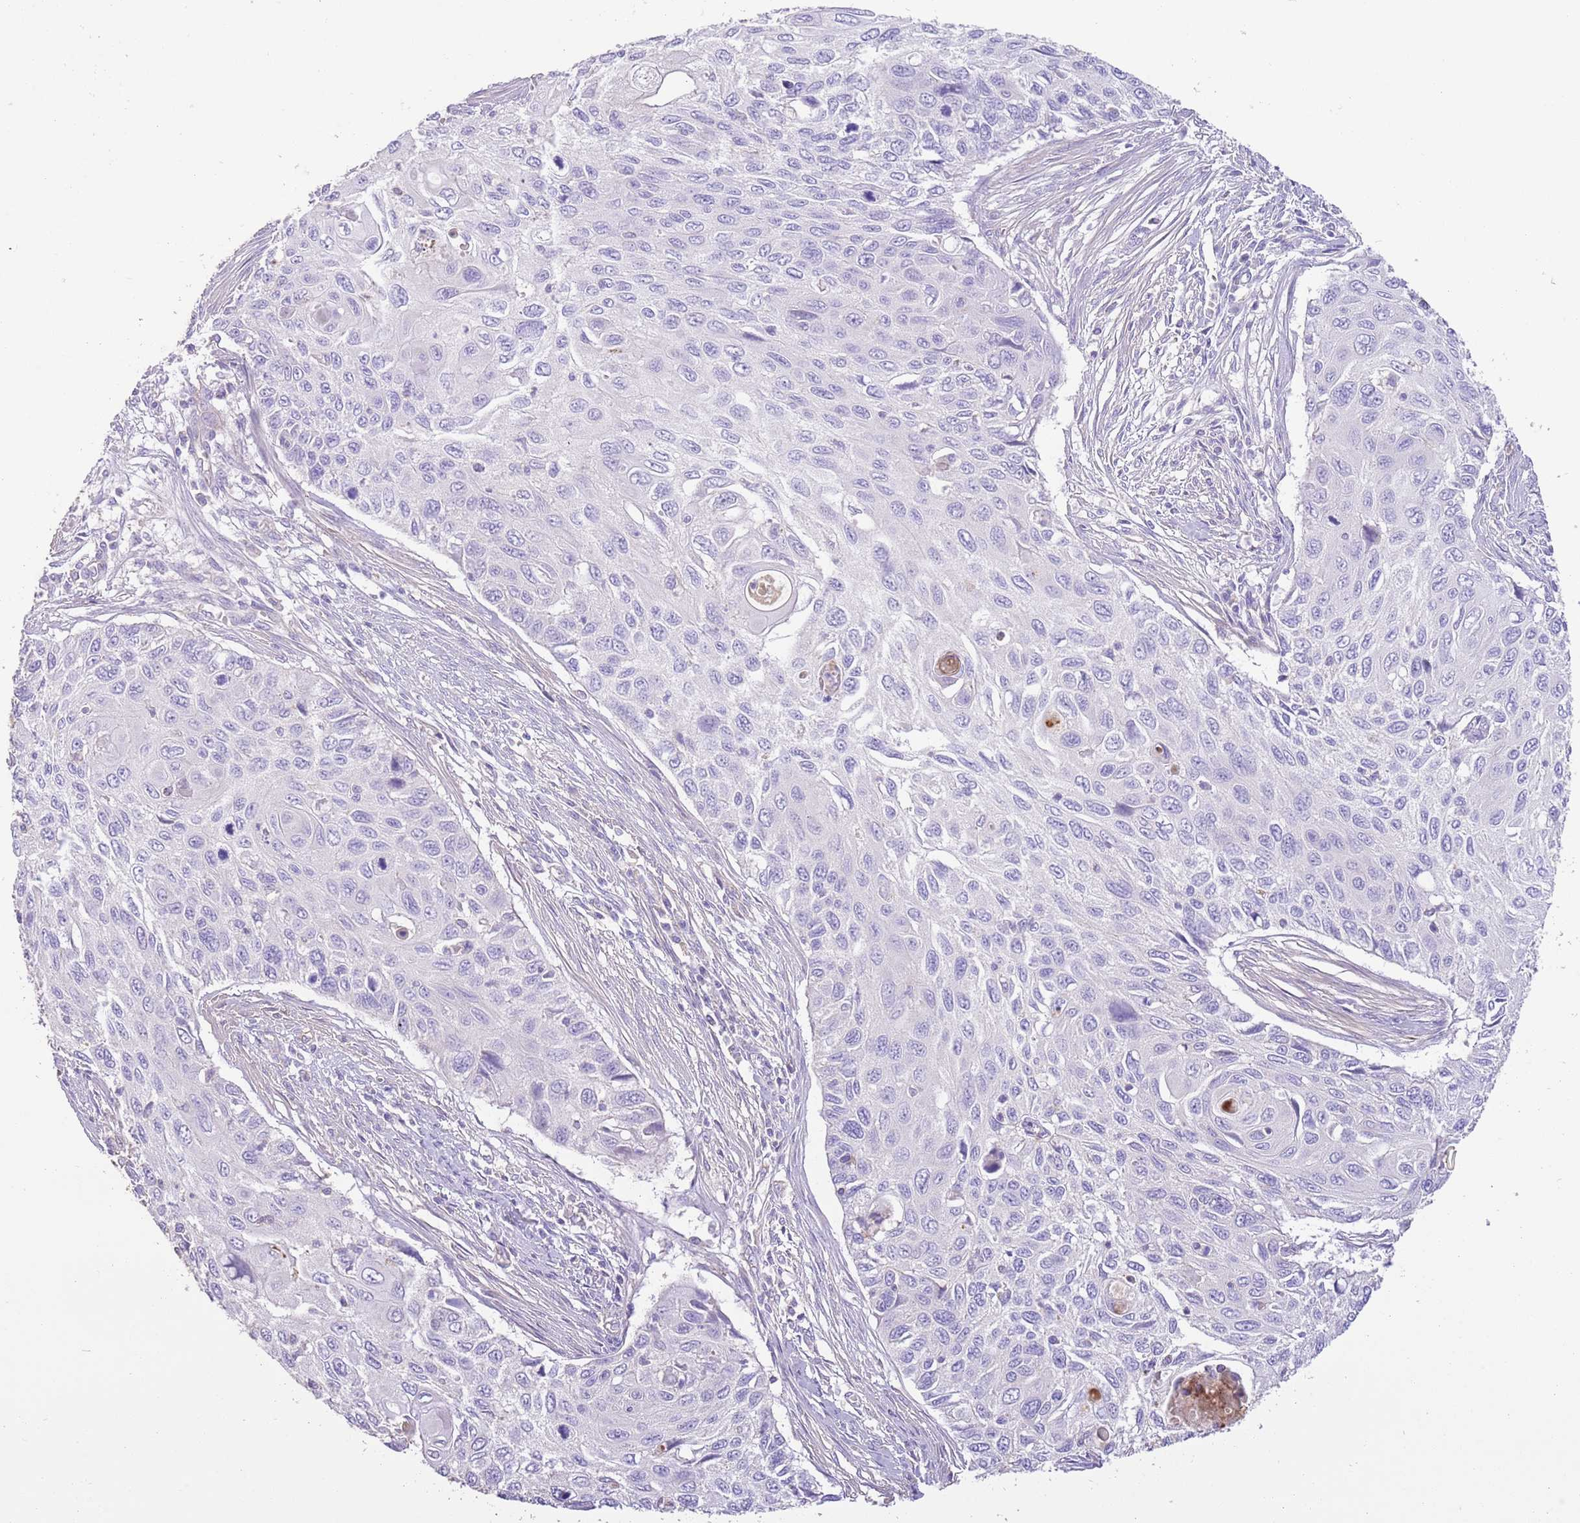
{"staining": {"intensity": "negative", "quantity": "none", "location": "none"}, "tissue": "cervical cancer", "cell_type": "Tumor cells", "image_type": "cancer", "snomed": [{"axis": "morphology", "description": "Squamous cell carcinoma, NOS"}, {"axis": "topography", "description": "Cervix"}], "caption": "DAB immunohistochemical staining of human cervical squamous cell carcinoma demonstrates no significant expression in tumor cells.", "gene": "SFTPA1", "patient": {"sex": "female", "age": 70}}